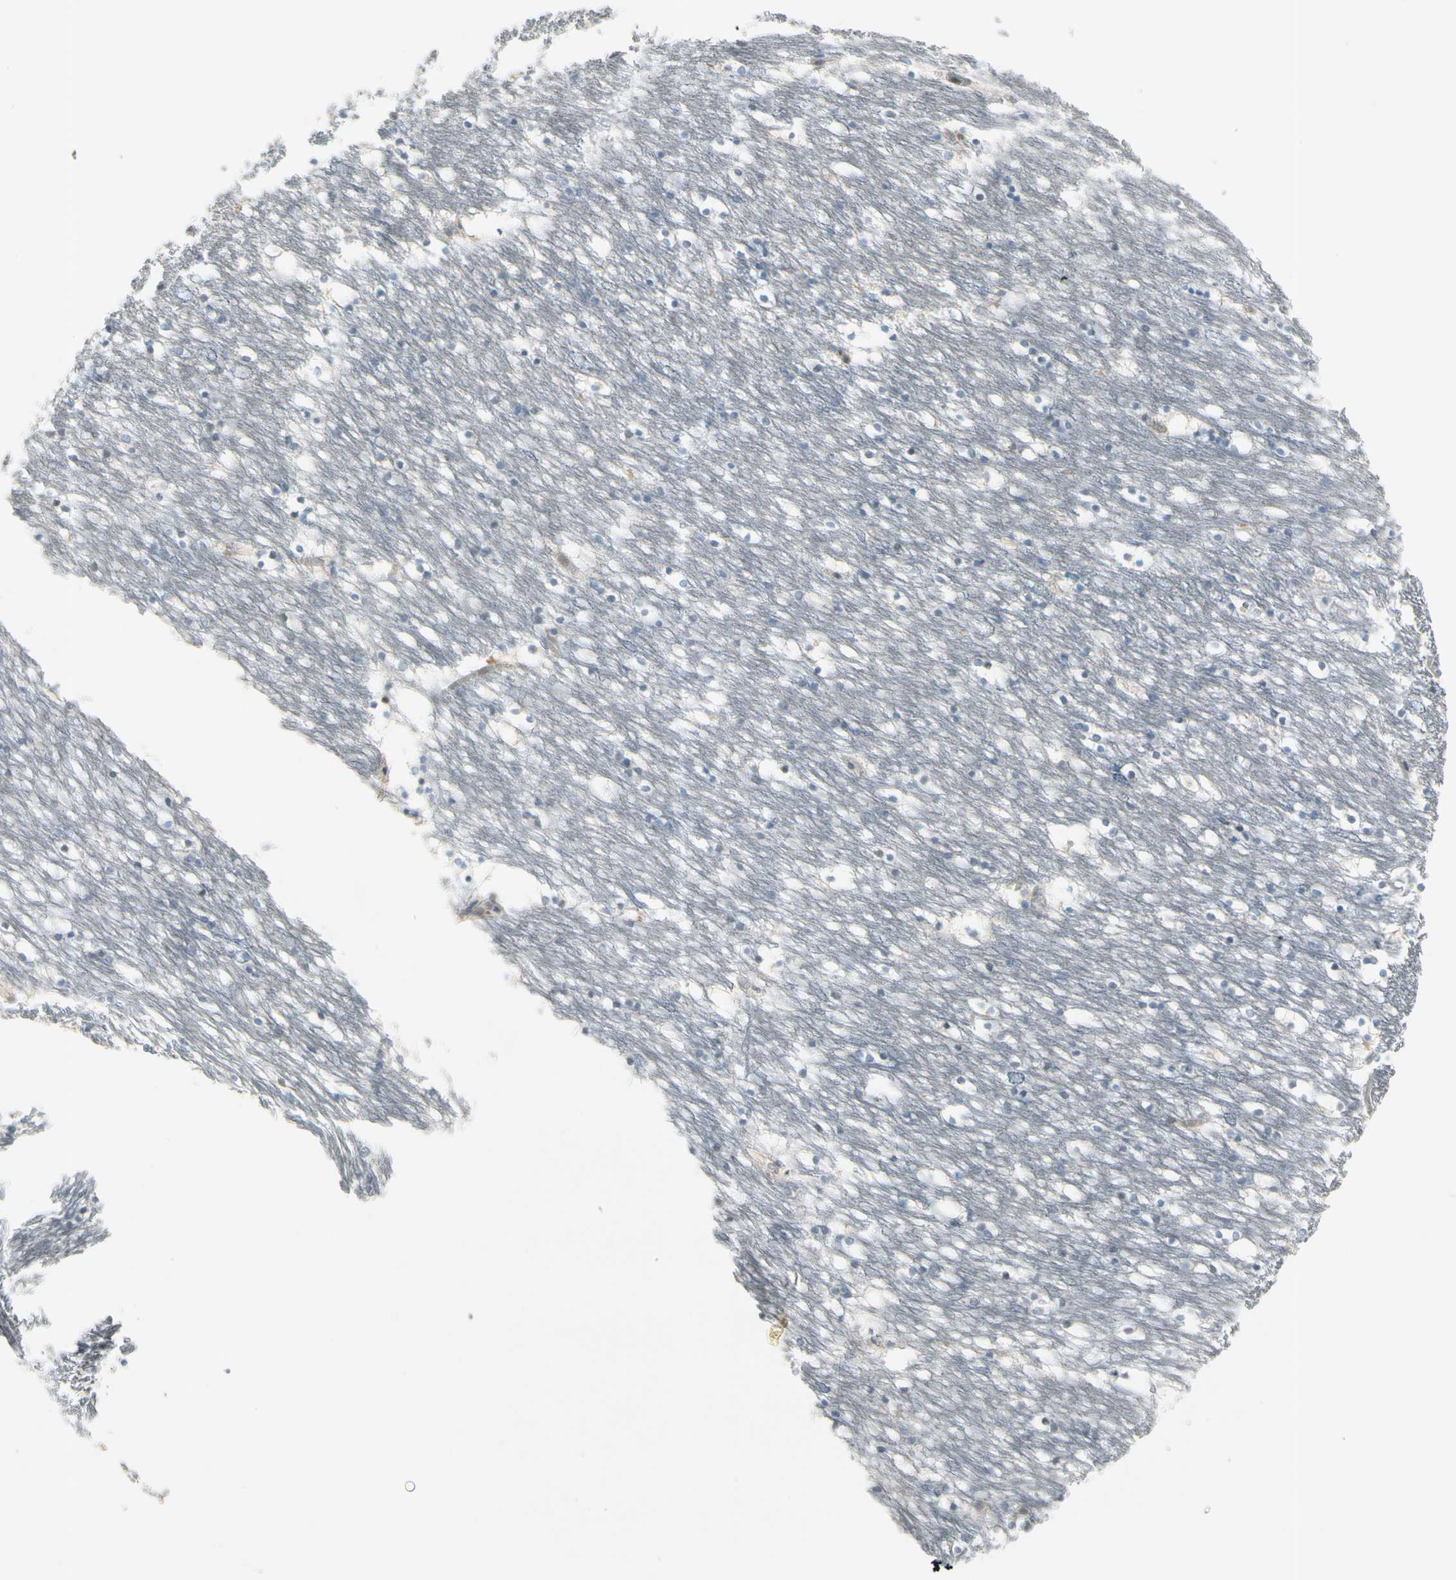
{"staining": {"intensity": "negative", "quantity": "none", "location": "none"}, "tissue": "caudate", "cell_type": "Glial cells", "image_type": "normal", "snomed": [{"axis": "morphology", "description": "Normal tissue, NOS"}, {"axis": "topography", "description": "Lateral ventricle wall"}], "caption": "This histopathology image is of benign caudate stained with immunohistochemistry to label a protein in brown with the nuclei are counter-stained blue. There is no expression in glial cells.", "gene": "CYP2E1", "patient": {"sex": "male", "age": 45}}